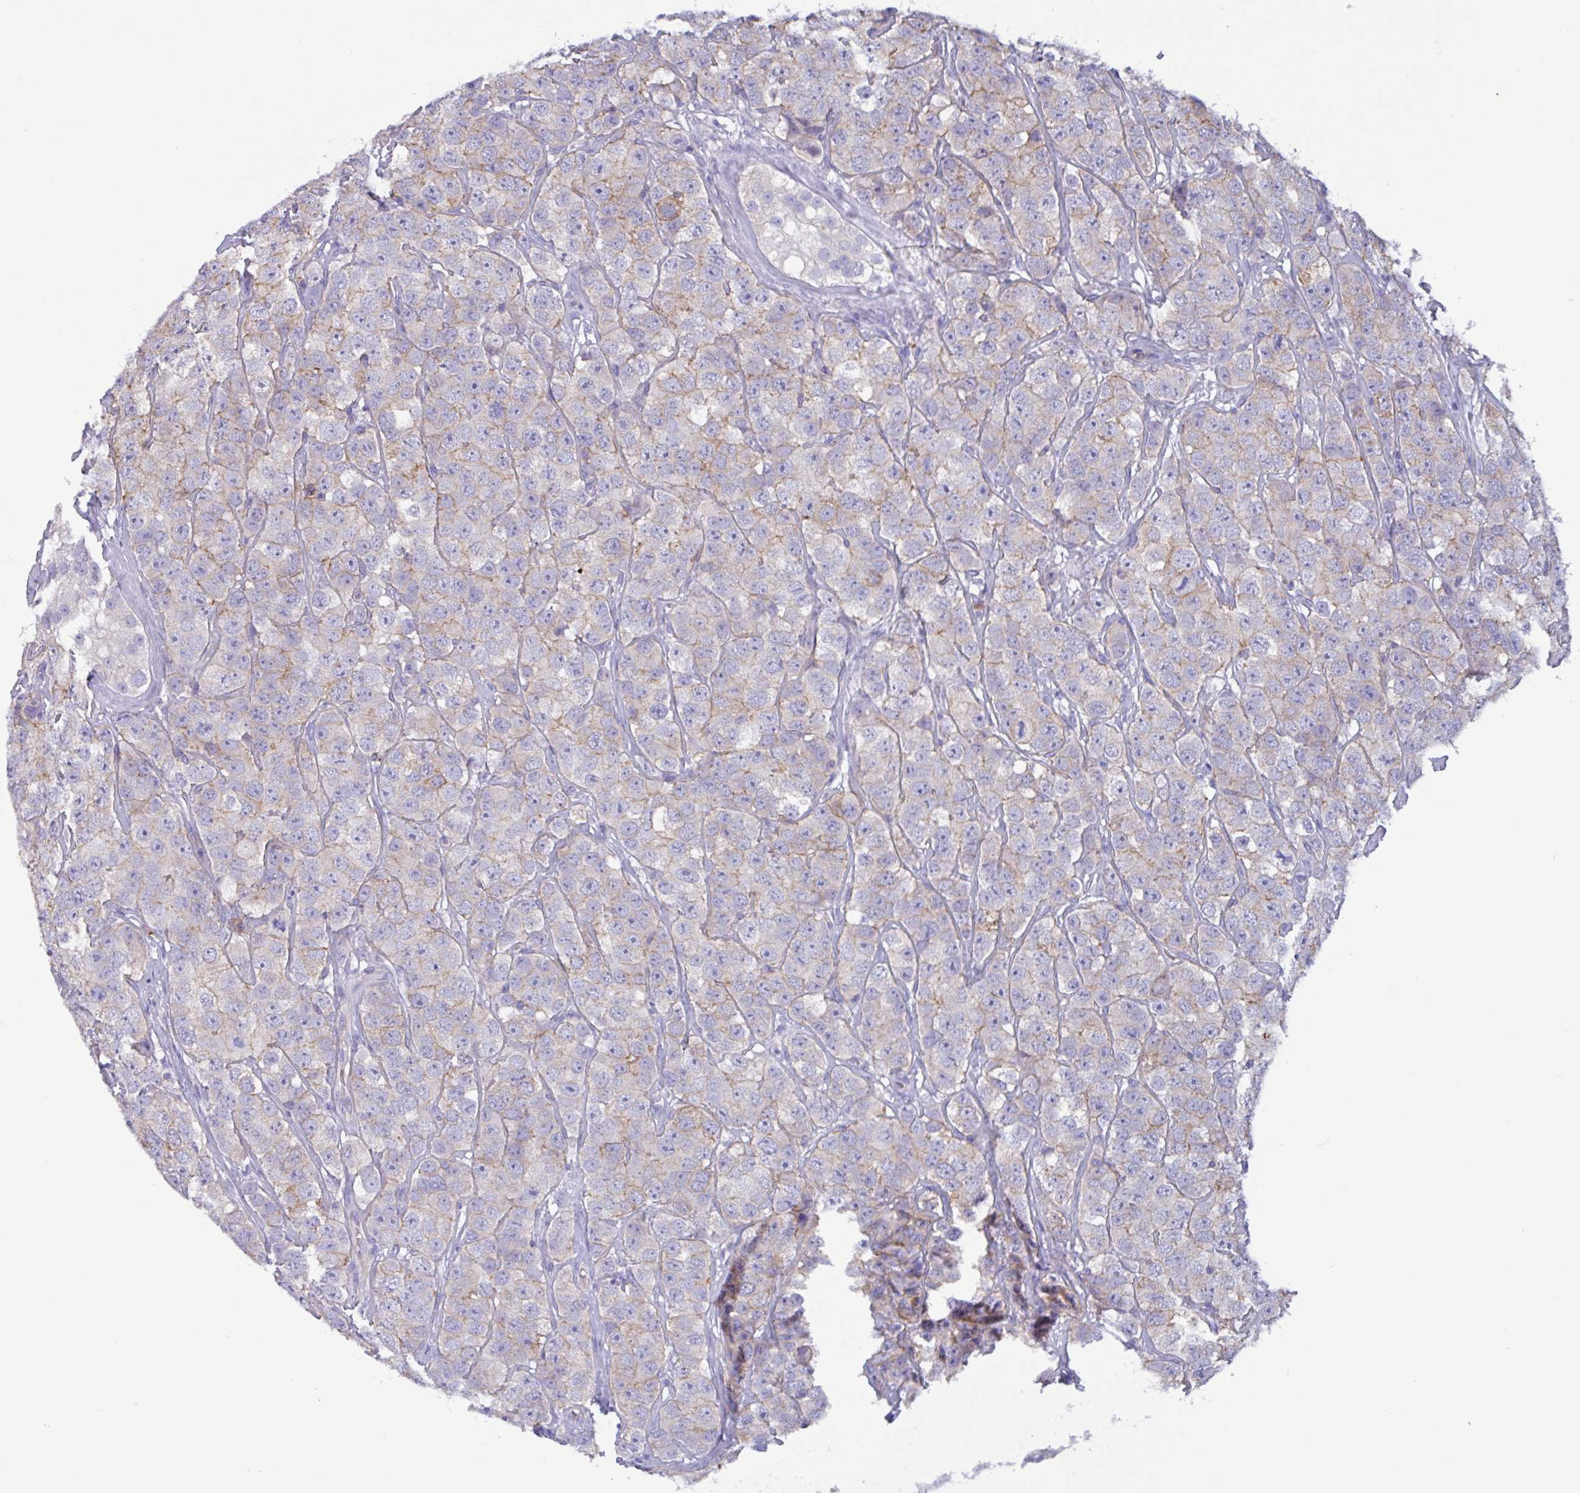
{"staining": {"intensity": "weak", "quantity": "25%-75%", "location": "cytoplasmic/membranous"}, "tissue": "testis cancer", "cell_type": "Tumor cells", "image_type": "cancer", "snomed": [{"axis": "morphology", "description": "Seminoma, NOS"}, {"axis": "topography", "description": "Testis"}], "caption": "There is low levels of weak cytoplasmic/membranous staining in tumor cells of seminoma (testis), as demonstrated by immunohistochemical staining (brown color).", "gene": "SLC66A1", "patient": {"sex": "male", "age": 28}}